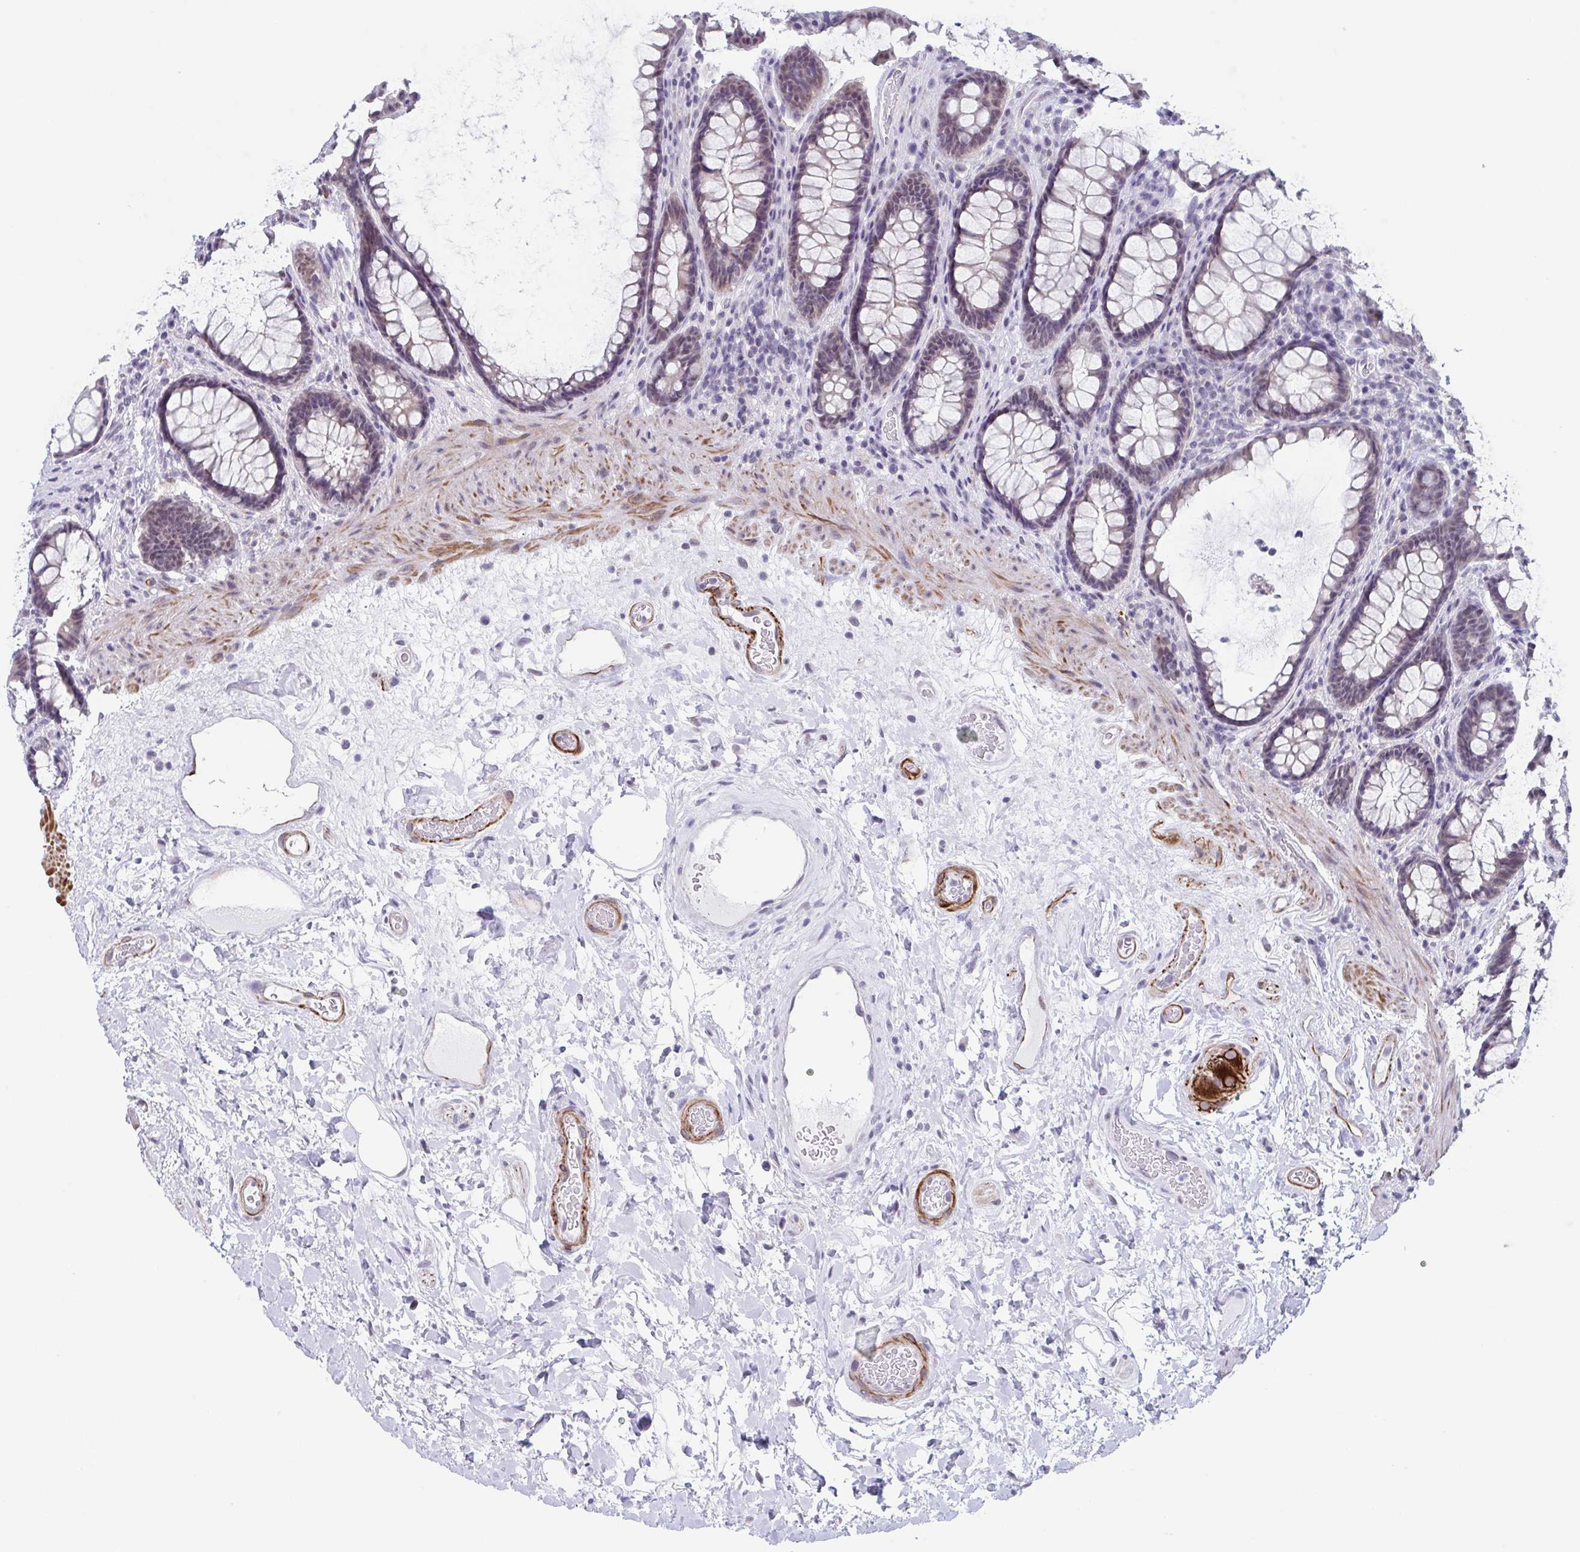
{"staining": {"intensity": "negative", "quantity": "none", "location": "none"}, "tissue": "rectum", "cell_type": "Glandular cells", "image_type": "normal", "snomed": [{"axis": "morphology", "description": "Normal tissue, NOS"}, {"axis": "topography", "description": "Rectum"}], "caption": "Normal rectum was stained to show a protein in brown. There is no significant staining in glandular cells. (DAB (3,3'-diaminobenzidine) immunohistochemistry (IHC) visualized using brightfield microscopy, high magnification).", "gene": "TMEM92", "patient": {"sex": "male", "age": 72}}